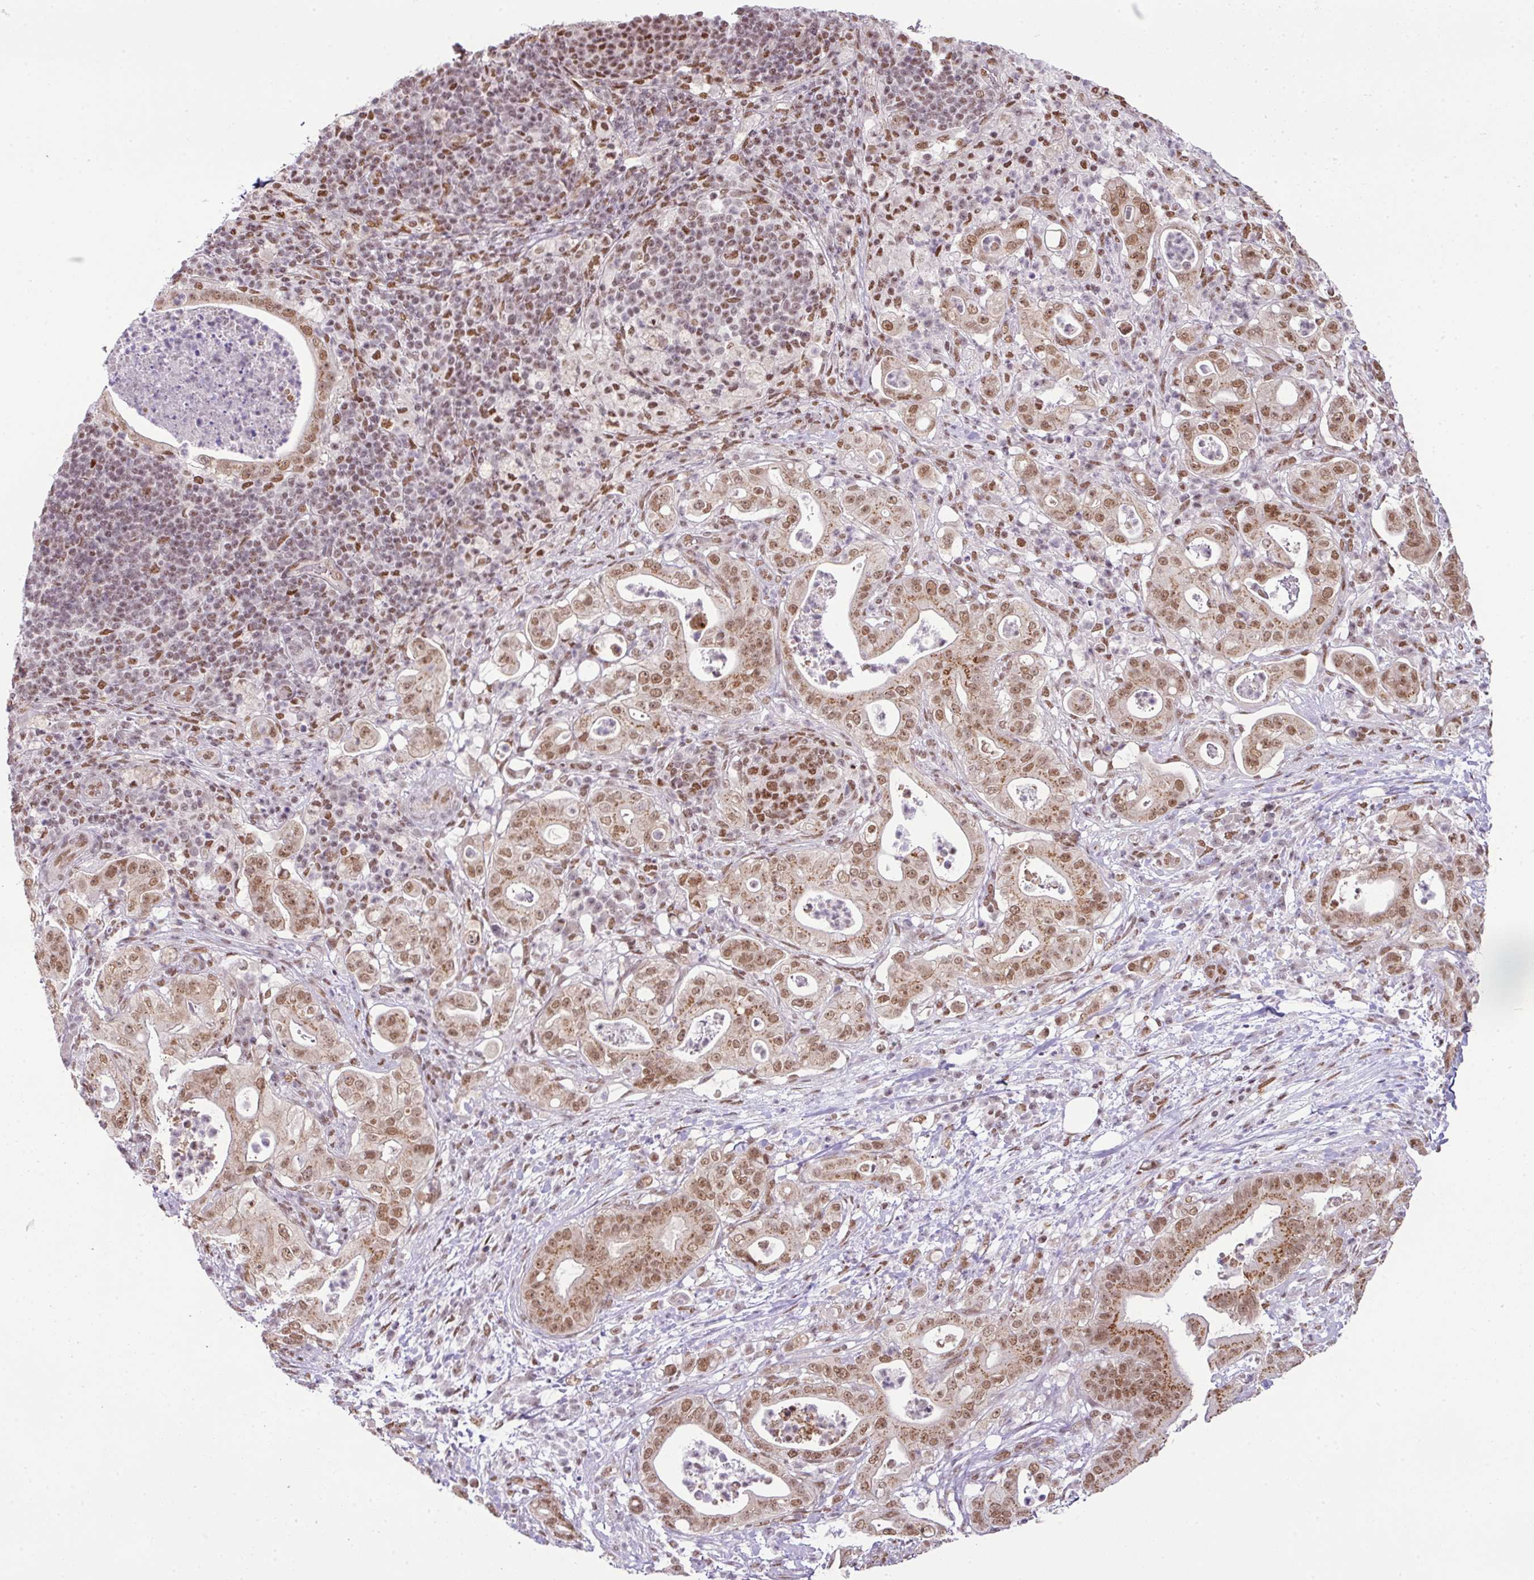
{"staining": {"intensity": "moderate", "quantity": ">75%", "location": "nuclear"}, "tissue": "pancreatic cancer", "cell_type": "Tumor cells", "image_type": "cancer", "snomed": [{"axis": "morphology", "description": "Adenocarcinoma, NOS"}, {"axis": "topography", "description": "Pancreas"}], "caption": "This photomicrograph displays immunohistochemistry (IHC) staining of human pancreatic cancer, with medium moderate nuclear positivity in about >75% of tumor cells.", "gene": "PGAP4", "patient": {"sex": "male", "age": 71}}